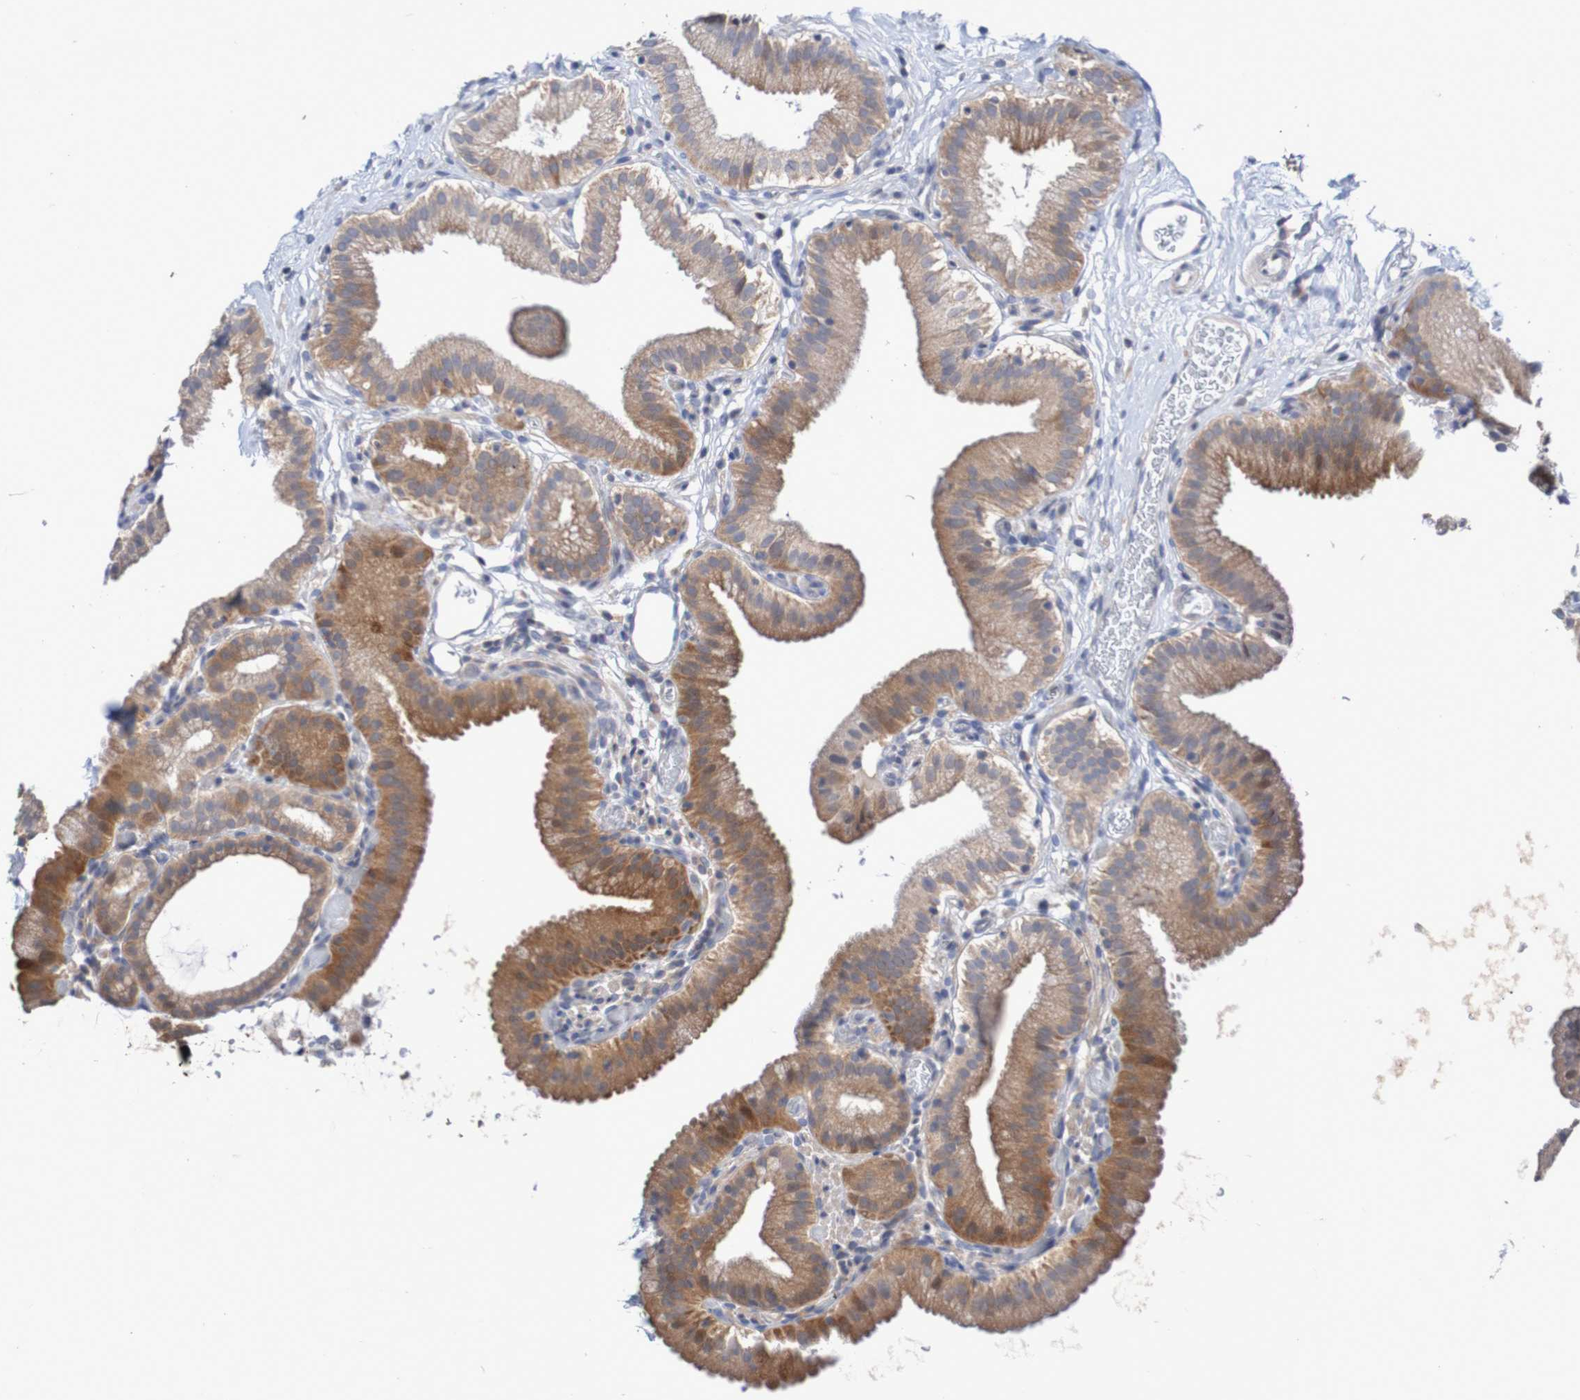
{"staining": {"intensity": "moderate", "quantity": "25%-75%", "location": "cytoplasmic/membranous"}, "tissue": "gallbladder", "cell_type": "Glandular cells", "image_type": "normal", "snomed": [{"axis": "morphology", "description": "Normal tissue, NOS"}, {"axis": "topography", "description": "Gallbladder"}], "caption": "Glandular cells exhibit medium levels of moderate cytoplasmic/membranous expression in approximately 25%-75% of cells in unremarkable human gallbladder. (Stains: DAB in brown, nuclei in blue, Microscopy: brightfield microscopy at high magnification).", "gene": "C3orf18", "patient": {"sex": "male", "age": 54}}